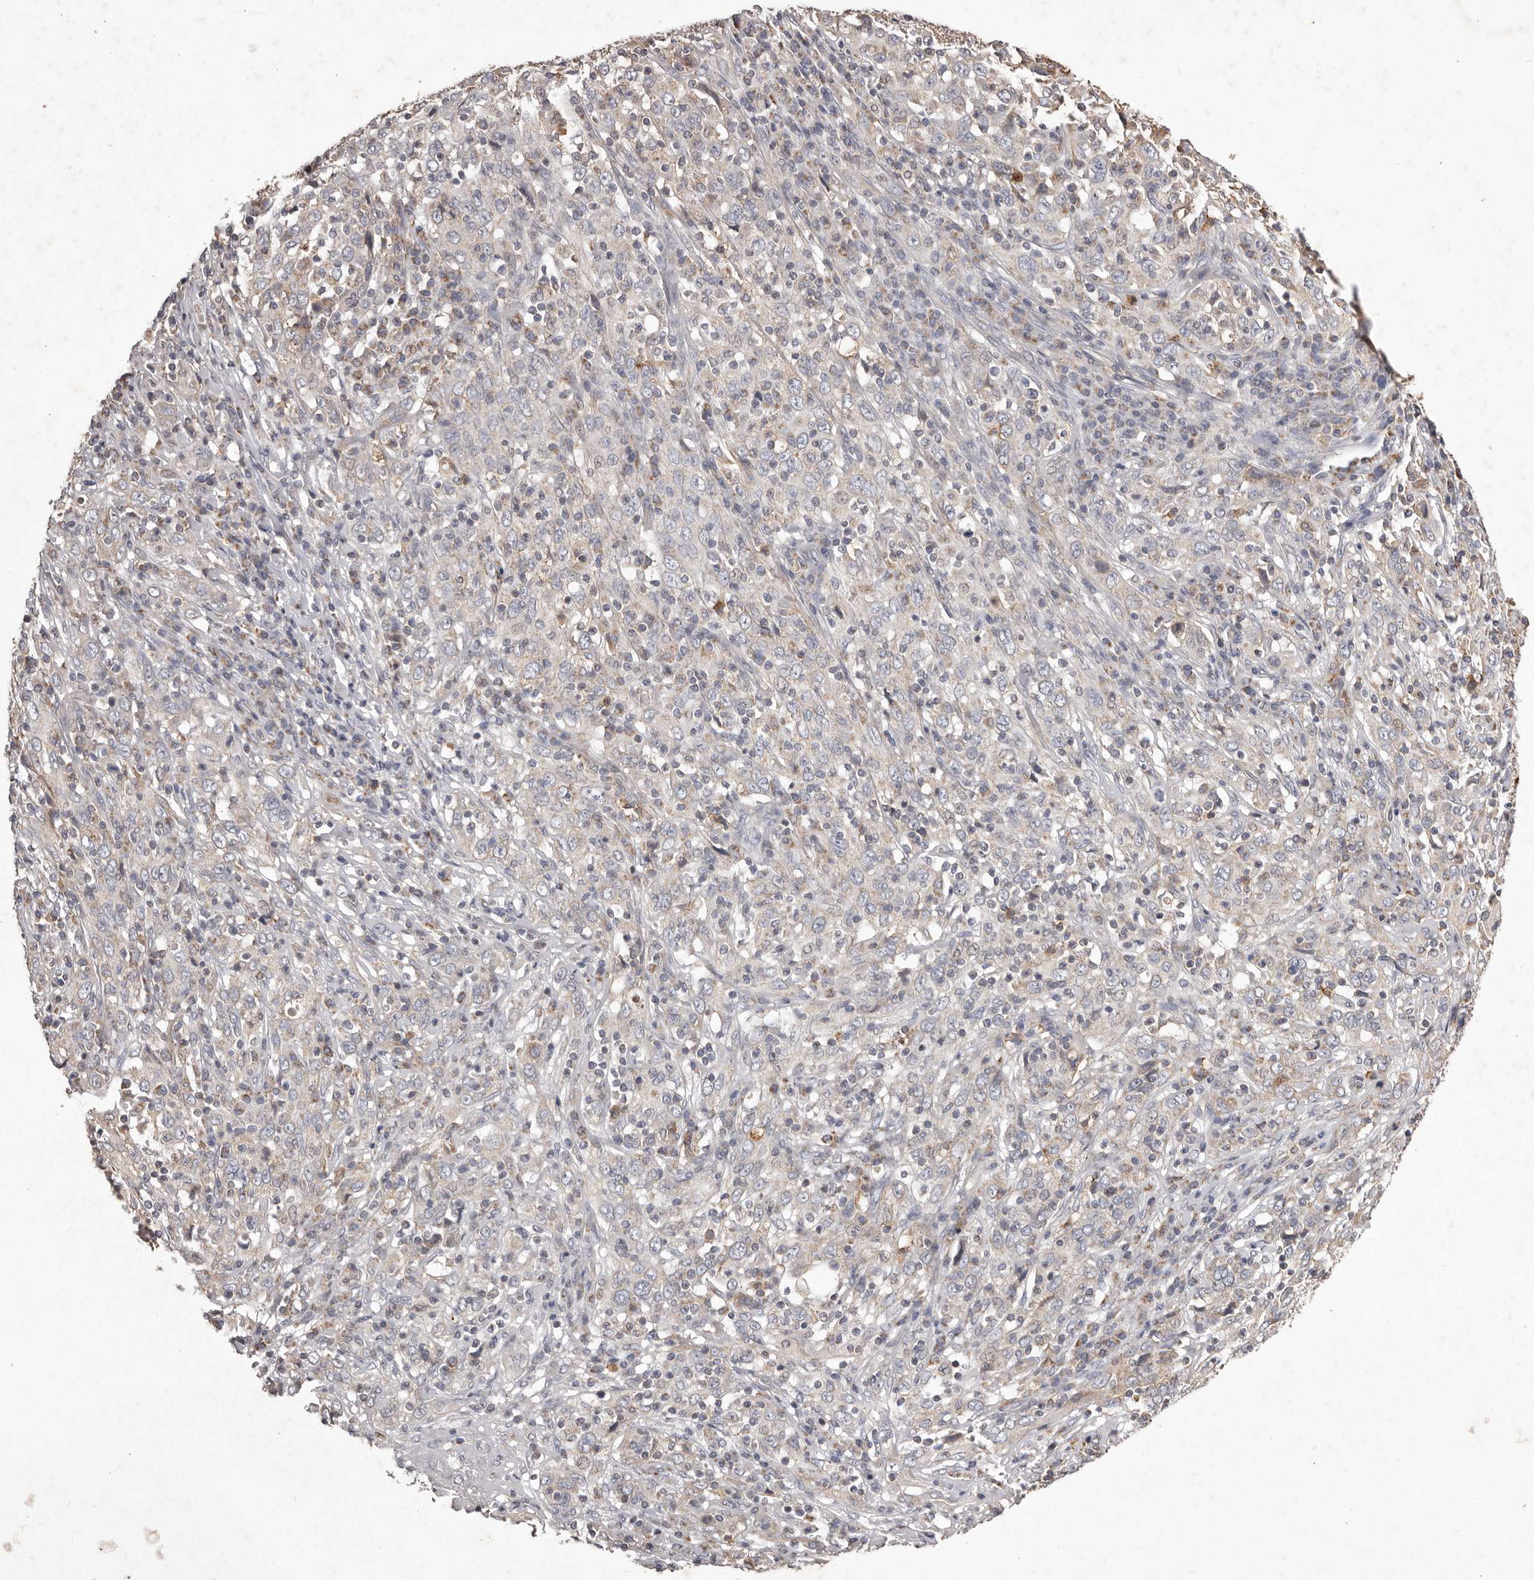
{"staining": {"intensity": "negative", "quantity": "none", "location": "none"}, "tissue": "cervical cancer", "cell_type": "Tumor cells", "image_type": "cancer", "snomed": [{"axis": "morphology", "description": "Squamous cell carcinoma, NOS"}, {"axis": "topography", "description": "Cervix"}], "caption": "An image of cervical squamous cell carcinoma stained for a protein reveals no brown staining in tumor cells.", "gene": "CXCL14", "patient": {"sex": "female", "age": 46}}